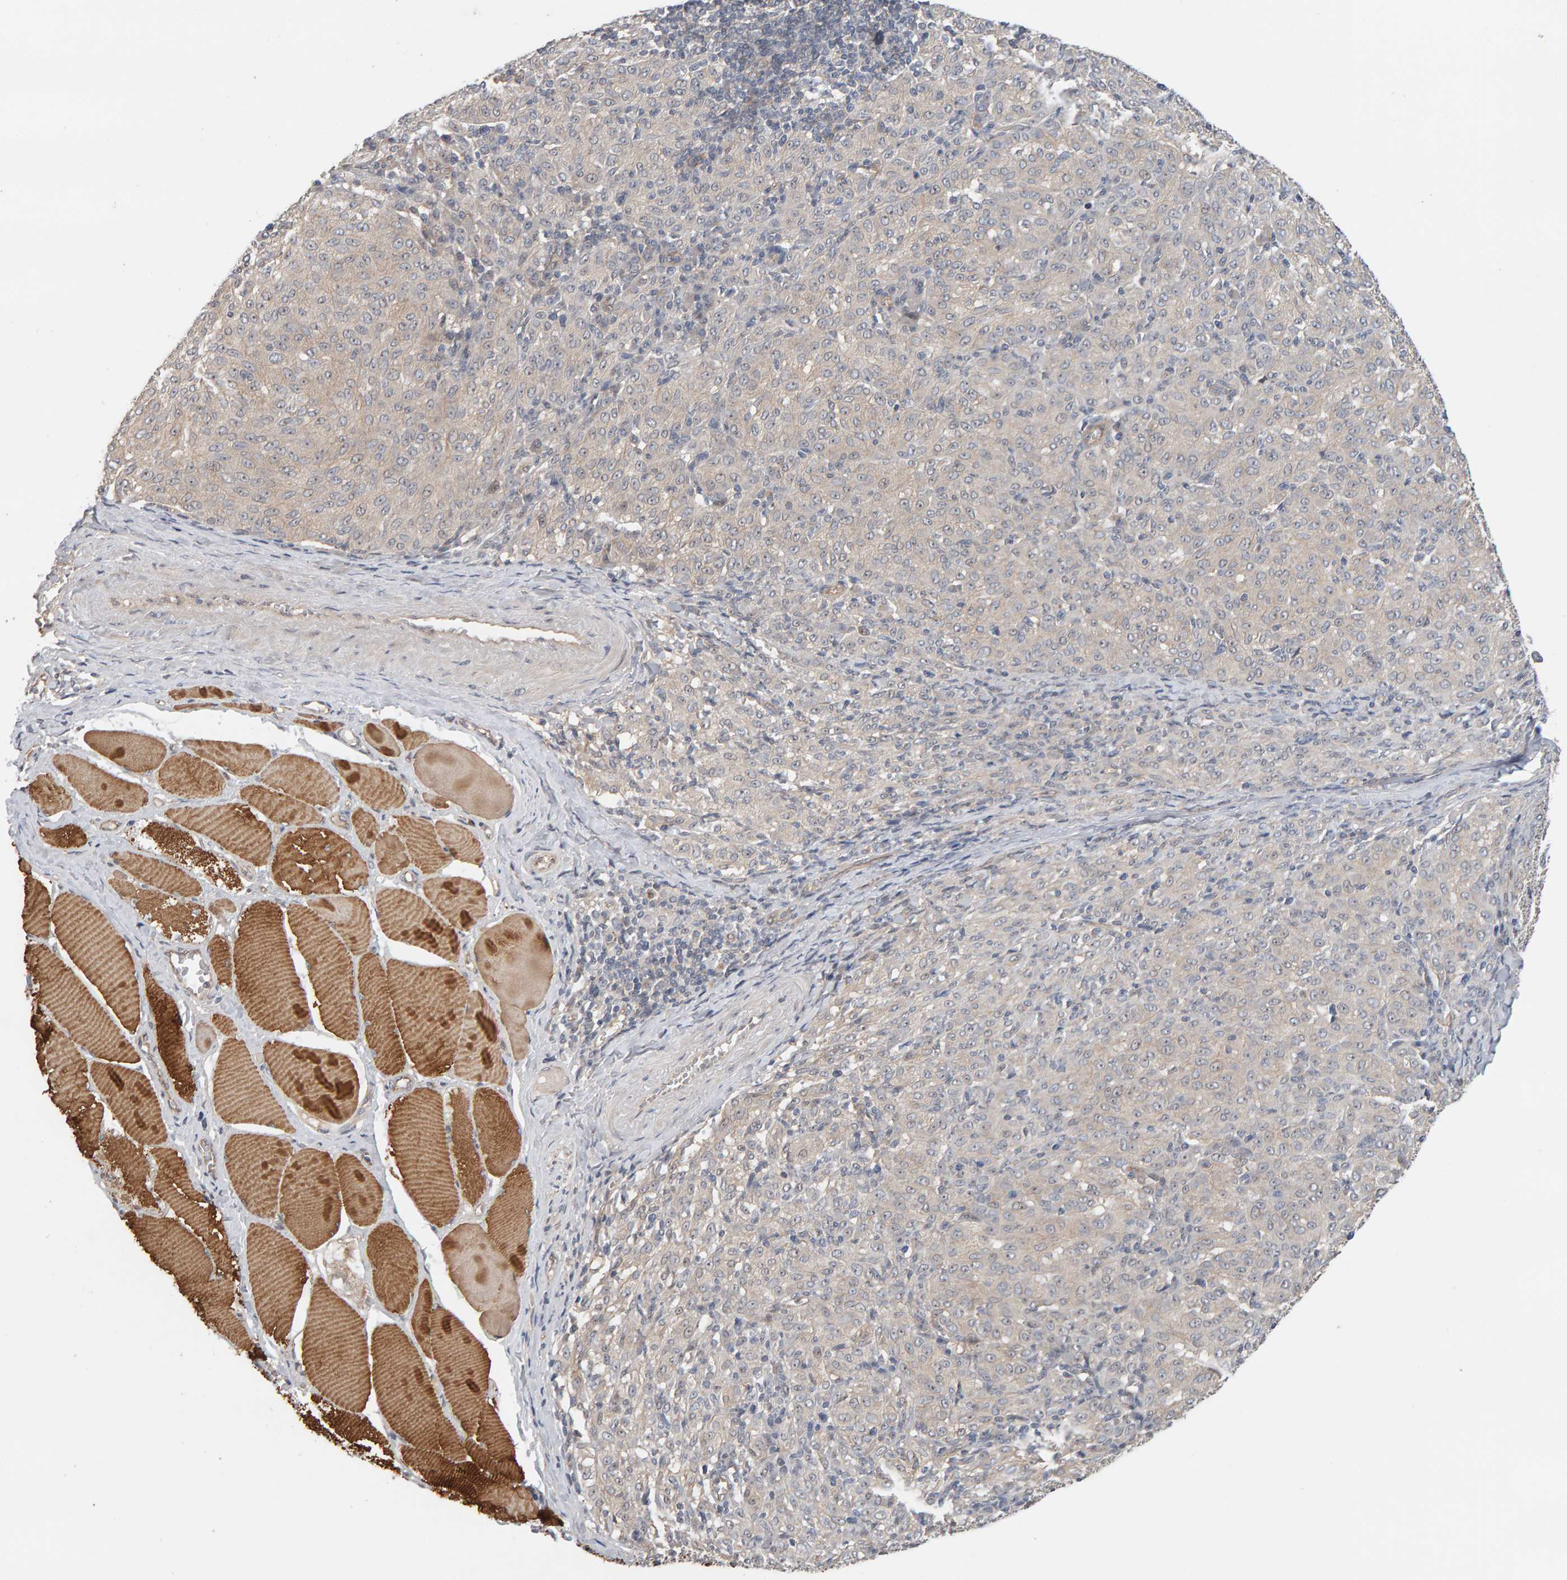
{"staining": {"intensity": "negative", "quantity": "none", "location": "none"}, "tissue": "melanoma", "cell_type": "Tumor cells", "image_type": "cancer", "snomed": [{"axis": "morphology", "description": "Malignant melanoma, NOS"}, {"axis": "topography", "description": "Skin"}], "caption": "The image exhibits no staining of tumor cells in malignant melanoma.", "gene": "PPP1R16A", "patient": {"sex": "female", "age": 72}}